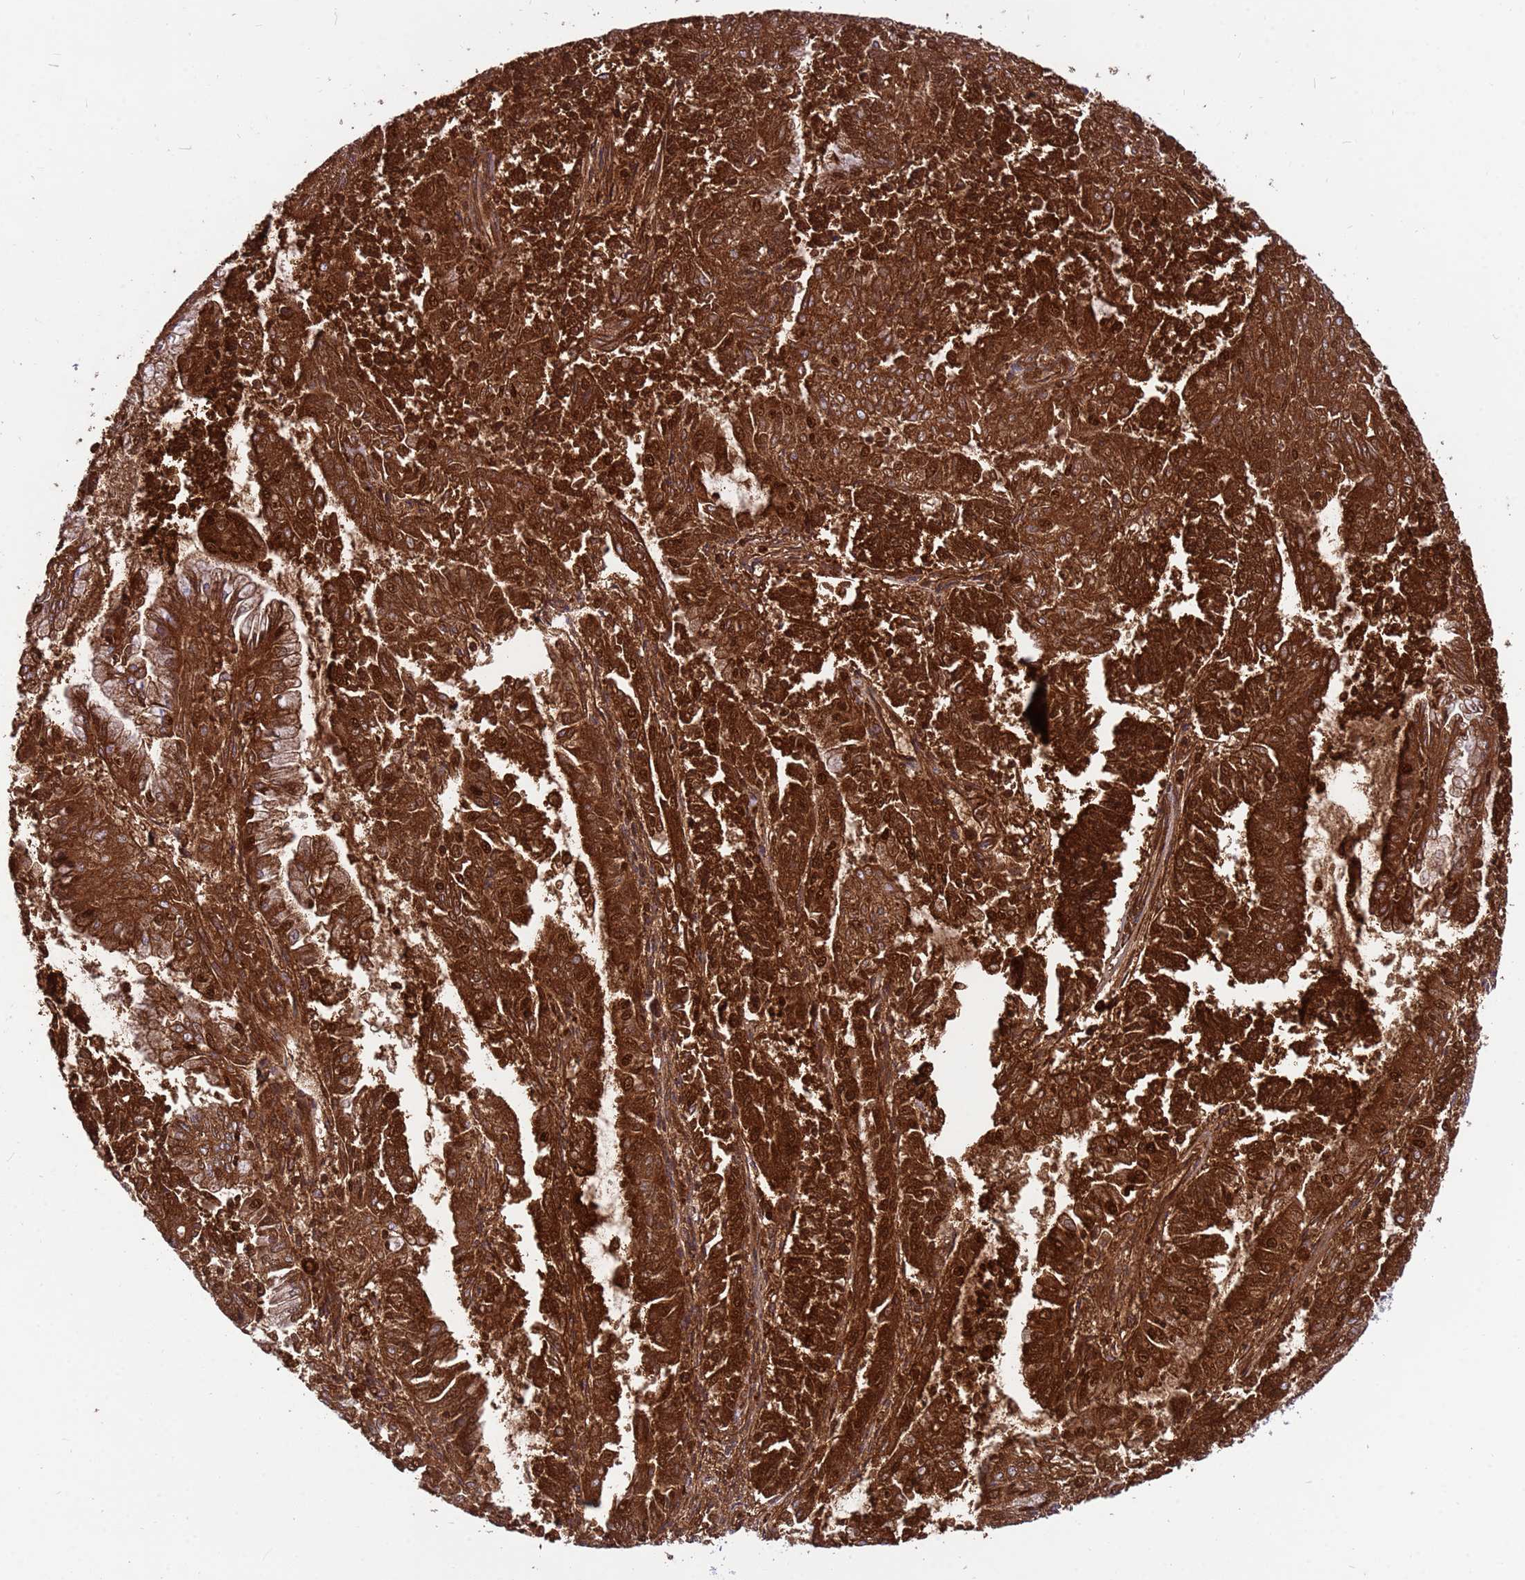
{"staining": {"intensity": "strong", "quantity": "25%-75%", "location": "cytoplasmic/membranous,nuclear"}, "tissue": "endometrial cancer", "cell_type": "Tumor cells", "image_type": "cancer", "snomed": [{"axis": "morphology", "description": "Adenocarcinoma, NOS"}, {"axis": "topography", "description": "Endometrium"}], "caption": "Tumor cells reveal strong cytoplasmic/membranous and nuclear expression in about 25%-75% of cells in endometrial adenocarcinoma.", "gene": "ORM1", "patient": {"sex": "female", "age": 73}}